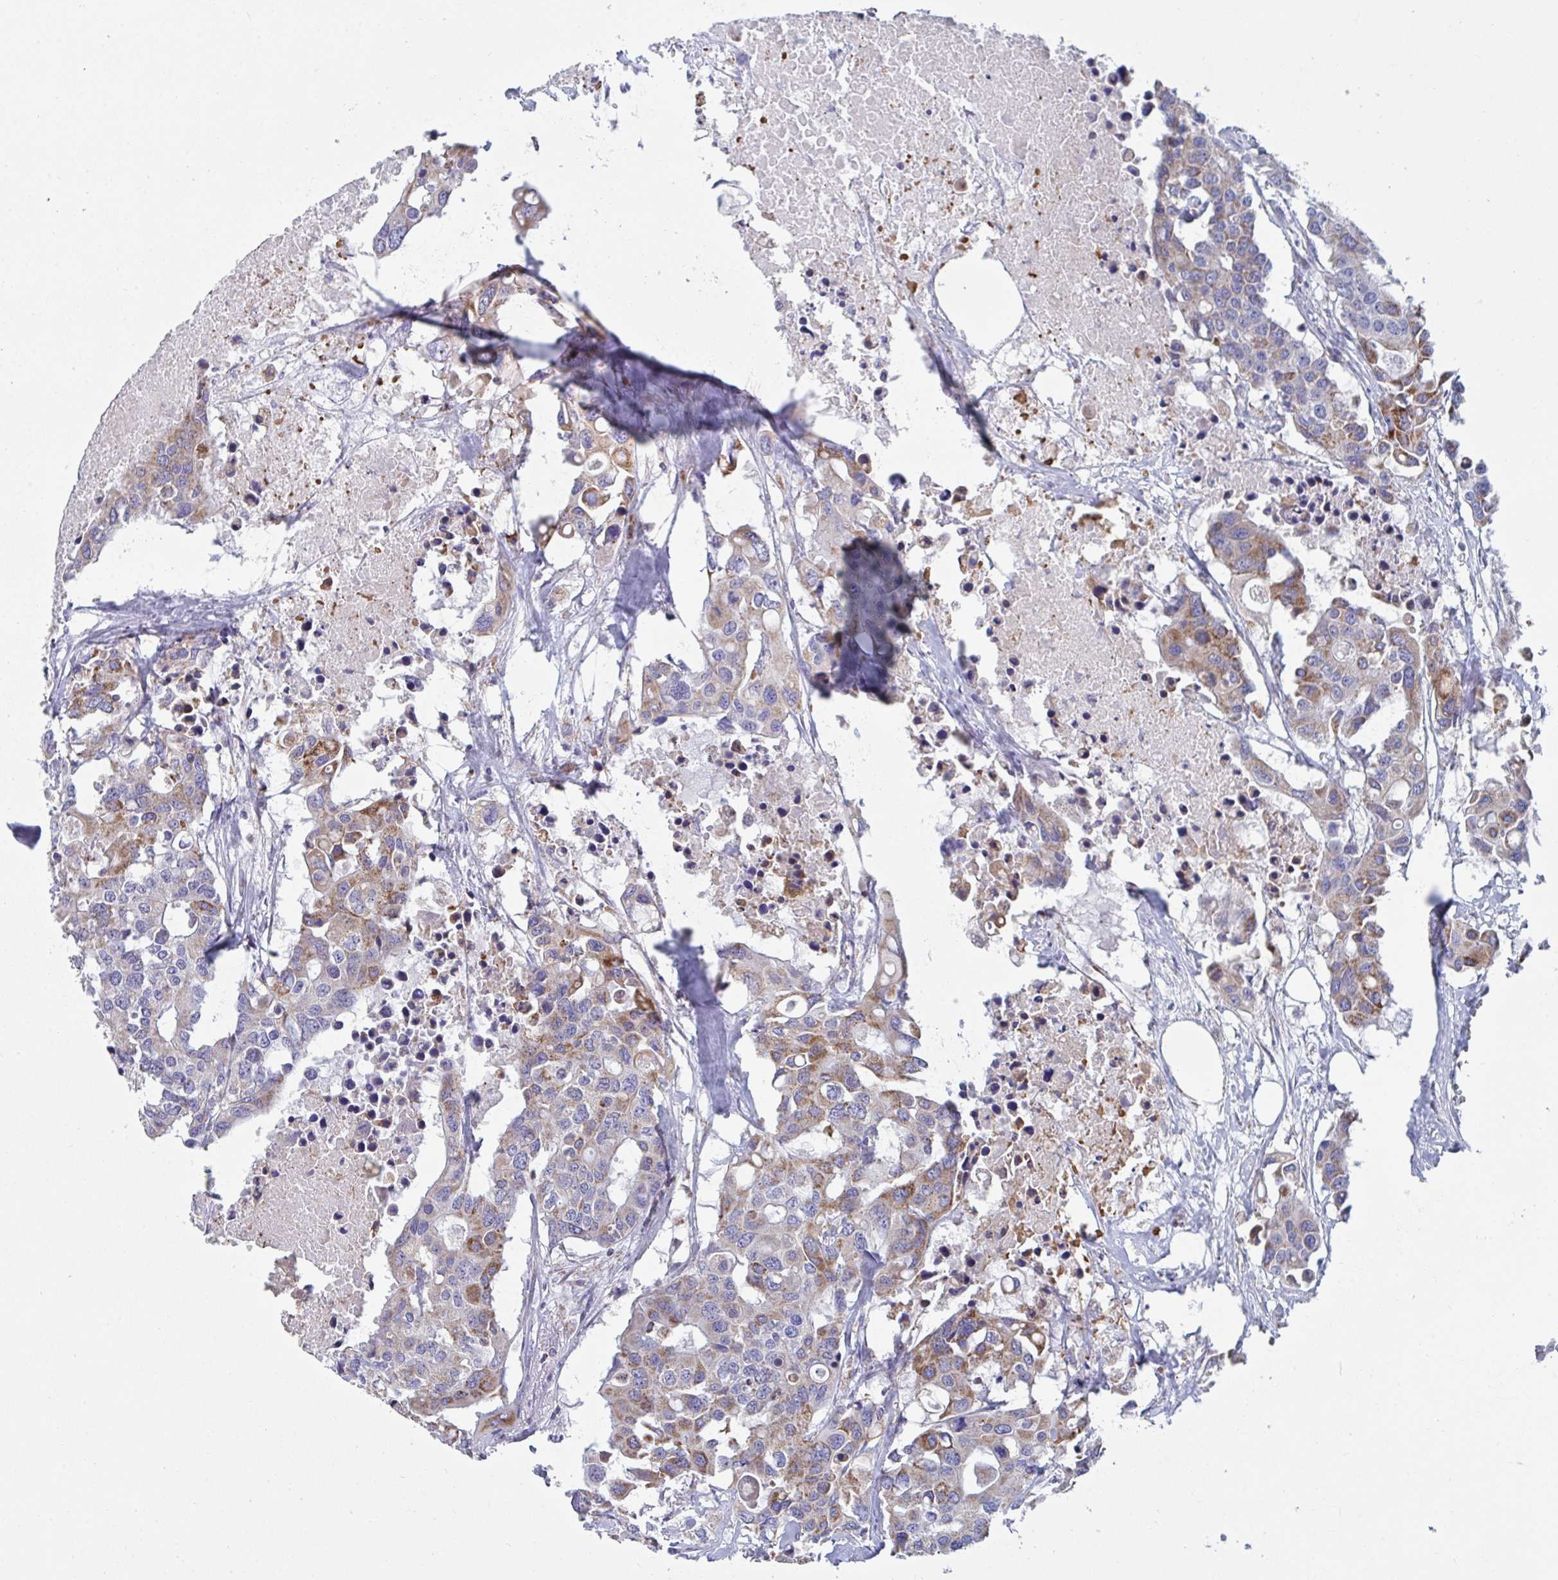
{"staining": {"intensity": "moderate", "quantity": ">75%", "location": "cytoplasmic/membranous"}, "tissue": "colorectal cancer", "cell_type": "Tumor cells", "image_type": "cancer", "snomed": [{"axis": "morphology", "description": "Adenocarcinoma, NOS"}, {"axis": "topography", "description": "Colon"}], "caption": "Human colorectal adenocarcinoma stained for a protein (brown) reveals moderate cytoplasmic/membranous positive staining in about >75% of tumor cells.", "gene": "BCAT2", "patient": {"sex": "male", "age": 77}}